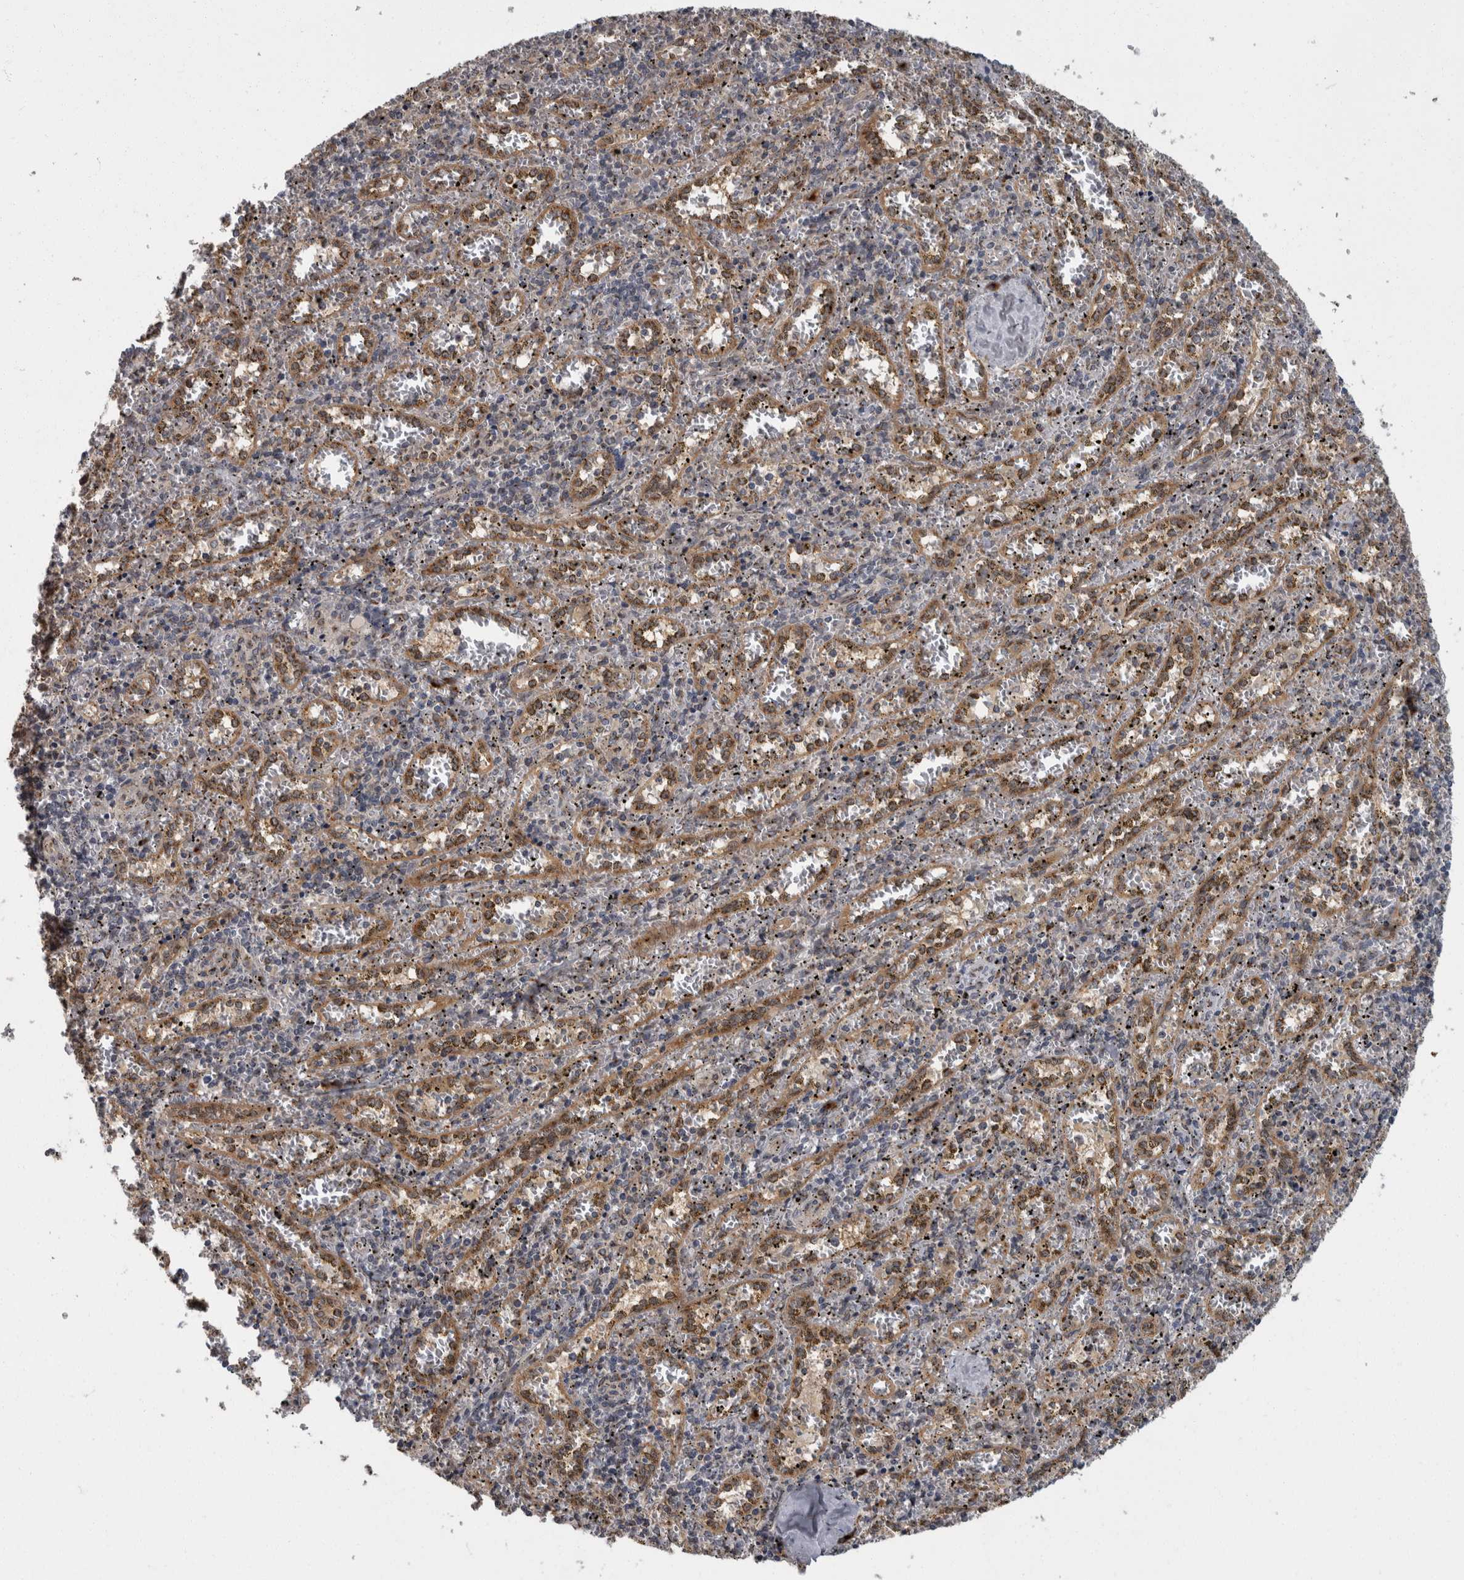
{"staining": {"intensity": "moderate", "quantity": "25%-75%", "location": "cytoplasmic/membranous"}, "tissue": "spleen", "cell_type": "Cells in red pulp", "image_type": "normal", "snomed": [{"axis": "morphology", "description": "Normal tissue, NOS"}, {"axis": "topography", "description": "Spleen"}], "caption": "Immunohistochemical staining of normal spleen demonstrates 25%-75% levels of moderate cytoplasmic/membranous protein expression in approximately 25%-75% of cells in red pulp.", "gene": "LMAN2L", "patient": {"sex": "male", "age": 11}}